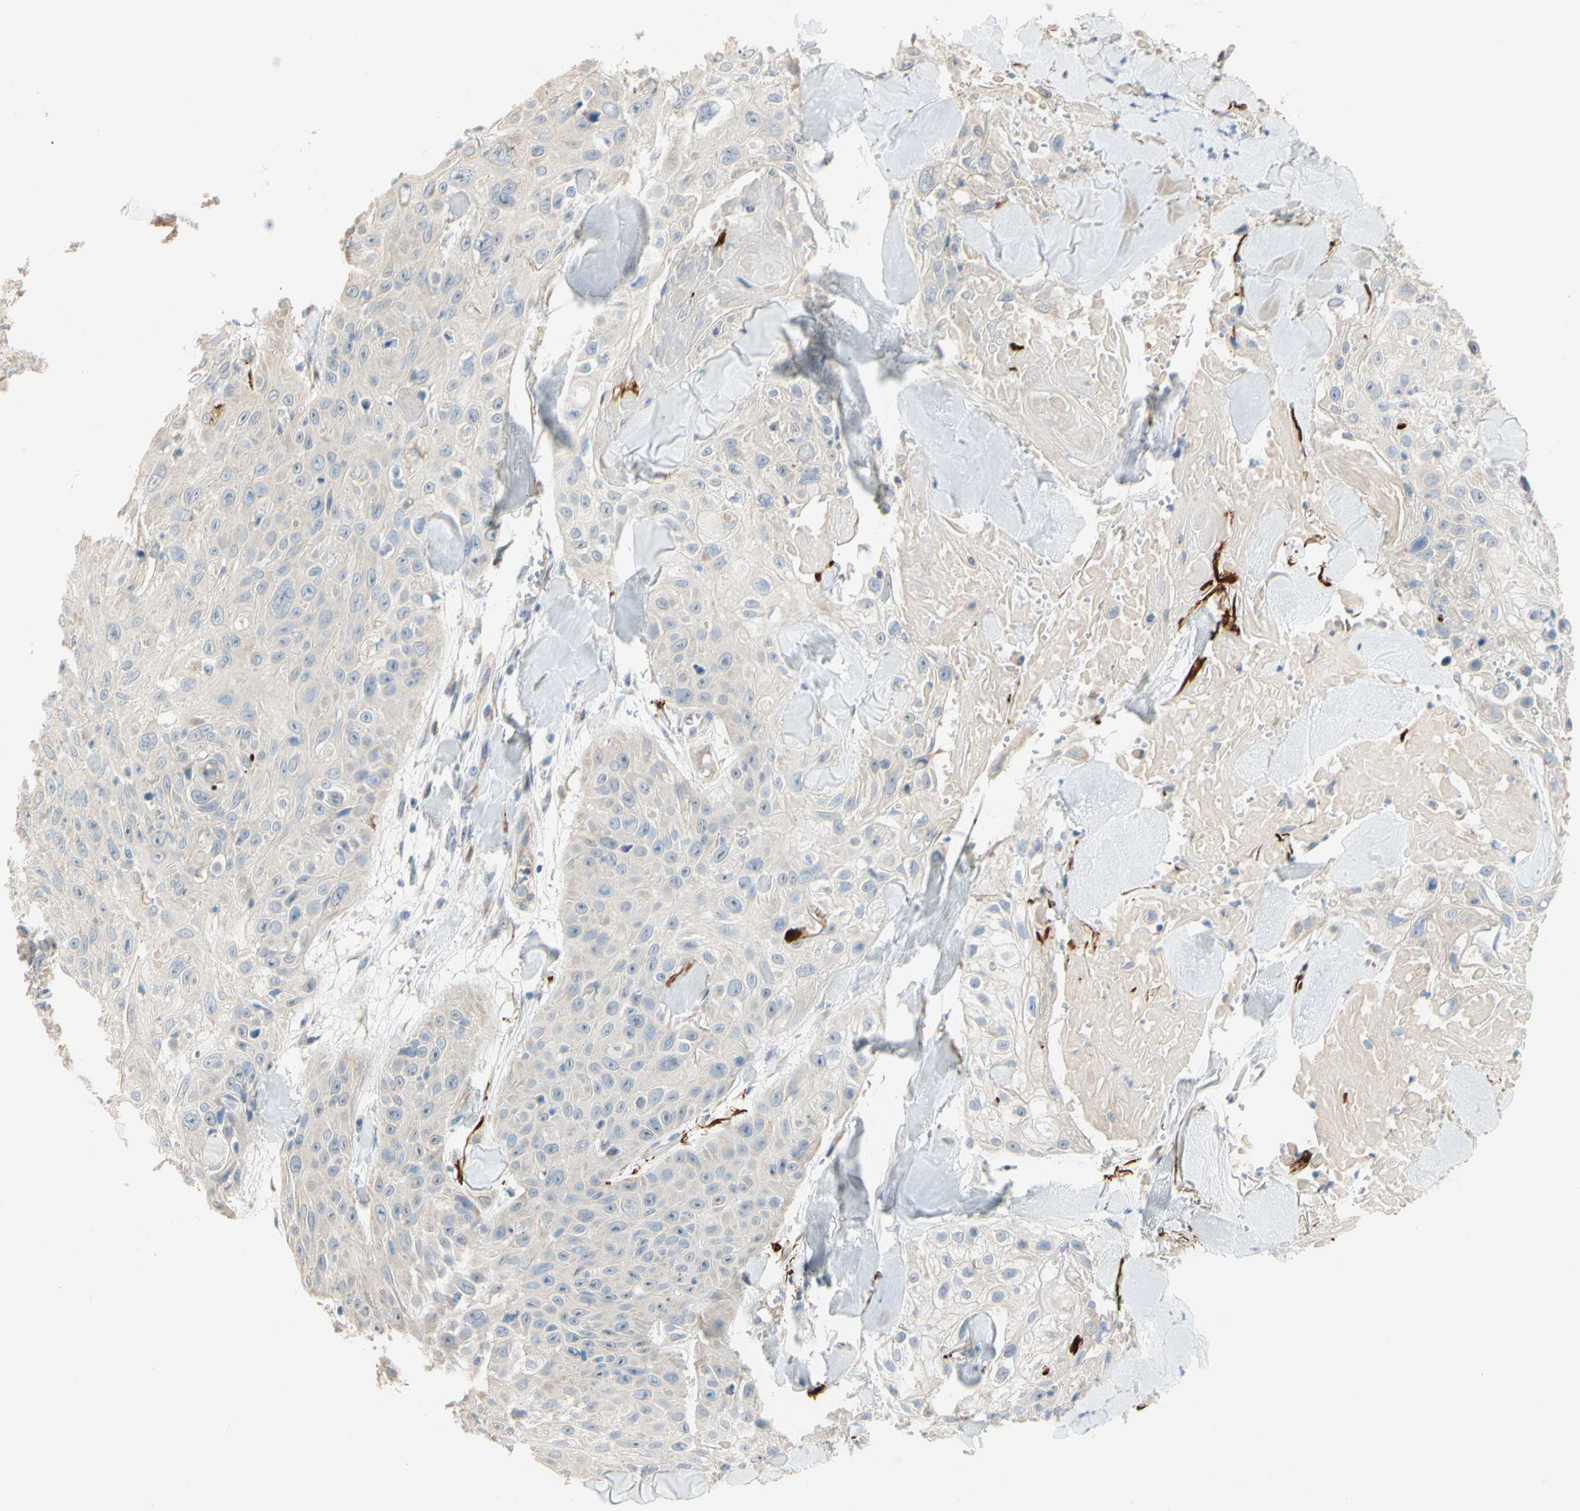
{"staining": {"intensity": "weak", "quantity": "25%-75%", "location": "cytoplasmic/membranous"}, "tissue": "skin cancer", "cell_type": "Tumor cells", "image_type": "cancer", "snomed": [{"axis": "morphology", "description": "Squamous cell carcinoma, NOS"}, {"axis": "topography", "description": "Skin"}], "caption": "Skin cancer tissue demonstrates weak cytoplasmic/membranous positivity in about 25%-75% of tumor cells", "gene": "ALDH1A2", "patient": {"sex": "male", "age": 86}}